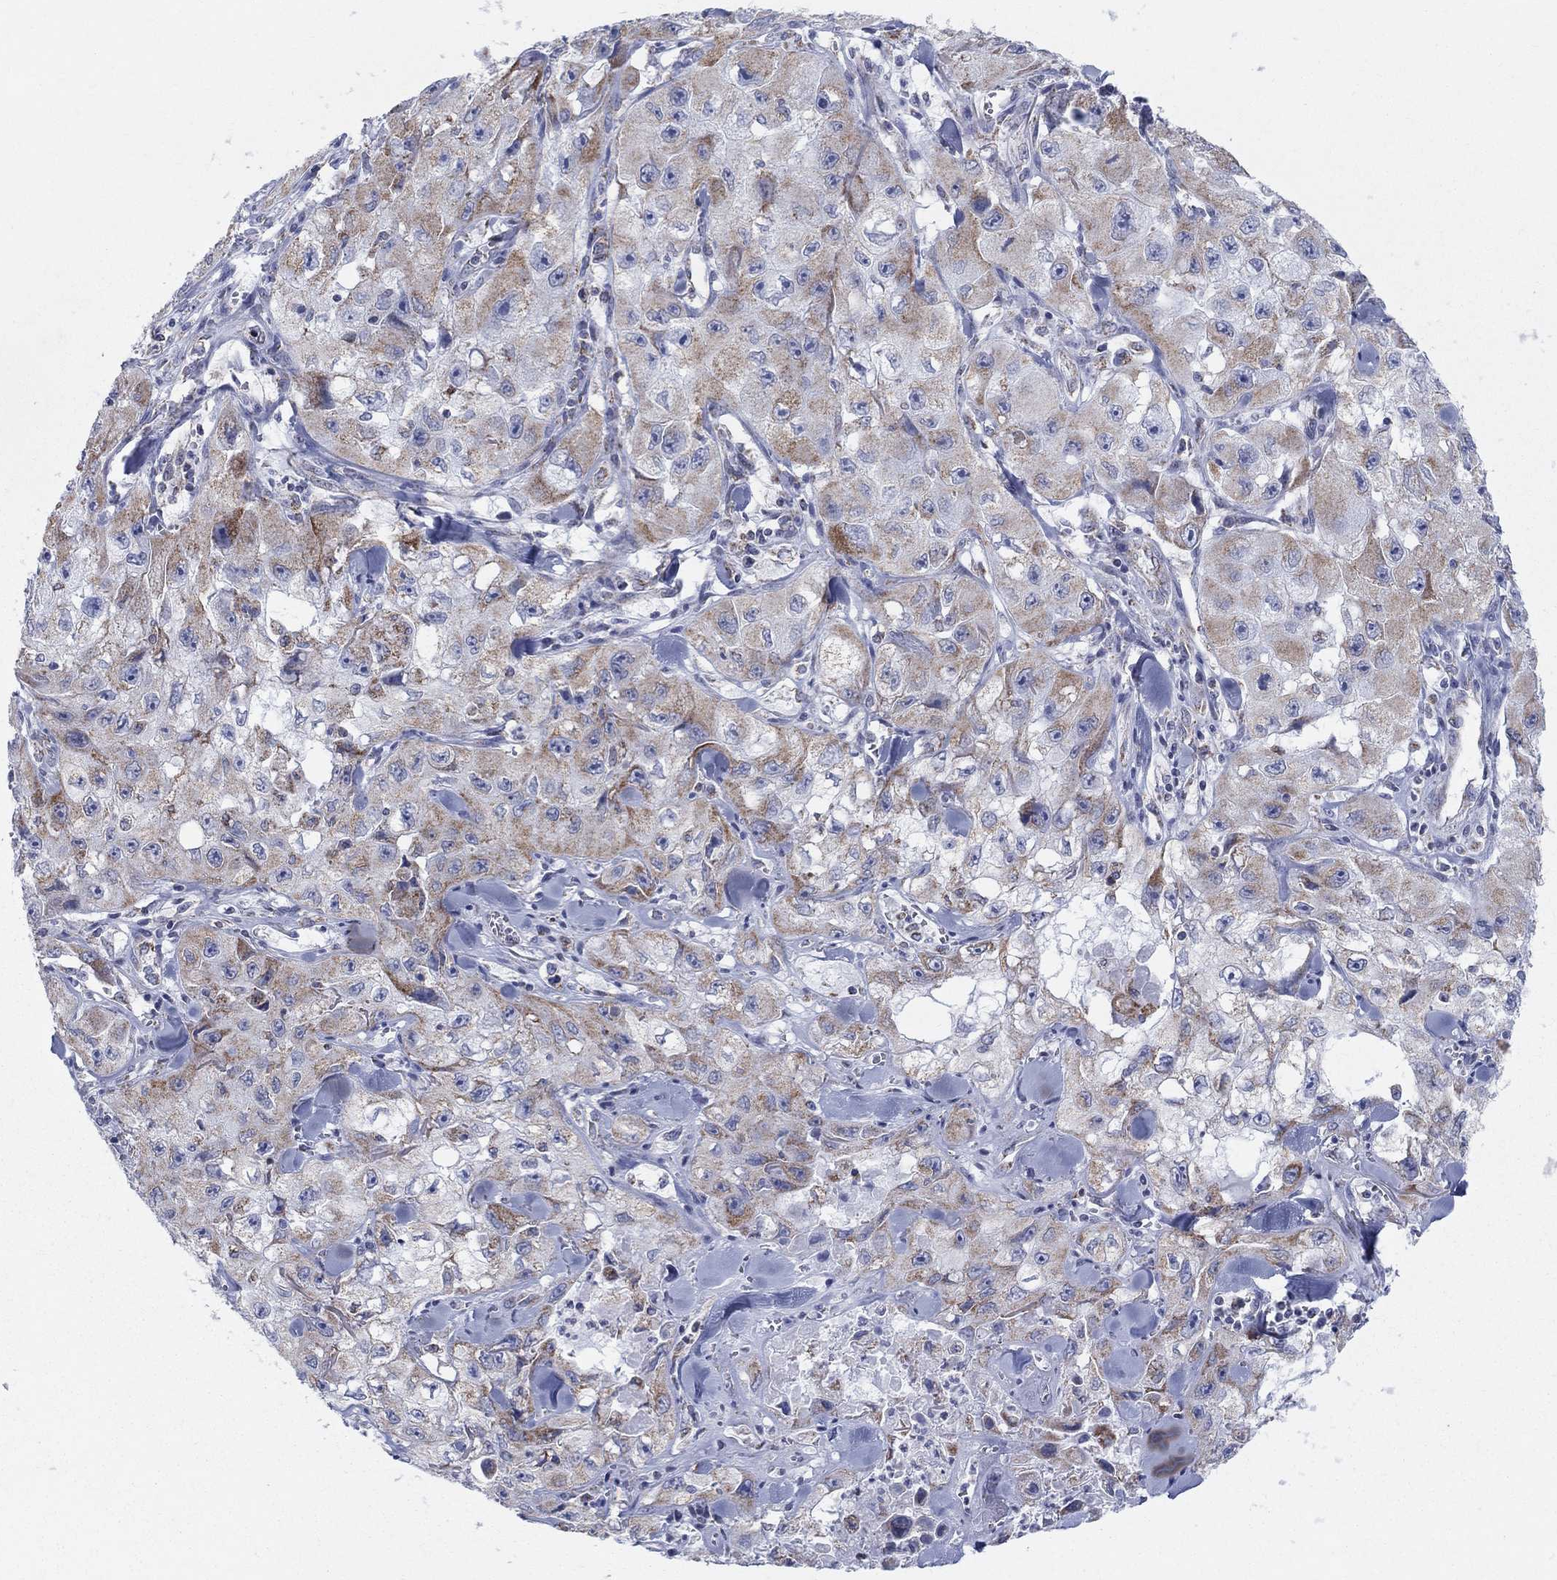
{"staining": {"intensity": "moderate", "quantity": "25%-75%", "location": "cytoplasmic/membranous"}, "tissue": "skin cancer", "cell_type": "Tumor cells", "image_type": "cancer", "snomed": [{"axis": "morphology", "description": "Squamous cell carcinoma, NOS"}, {"axis": "topography", "description": "Skin"}, {"axis": "topography", "description": "Subcutis"}], "caption": "Skin squamous cell carcinoma was stained to show a protein in brown. There is medium levels of moderate cytoplasmic/membranous positivity in about 25%-75% of tumor cells.", "gene": "KISS1R", "patient": {"sex": "male", "age": 73}}